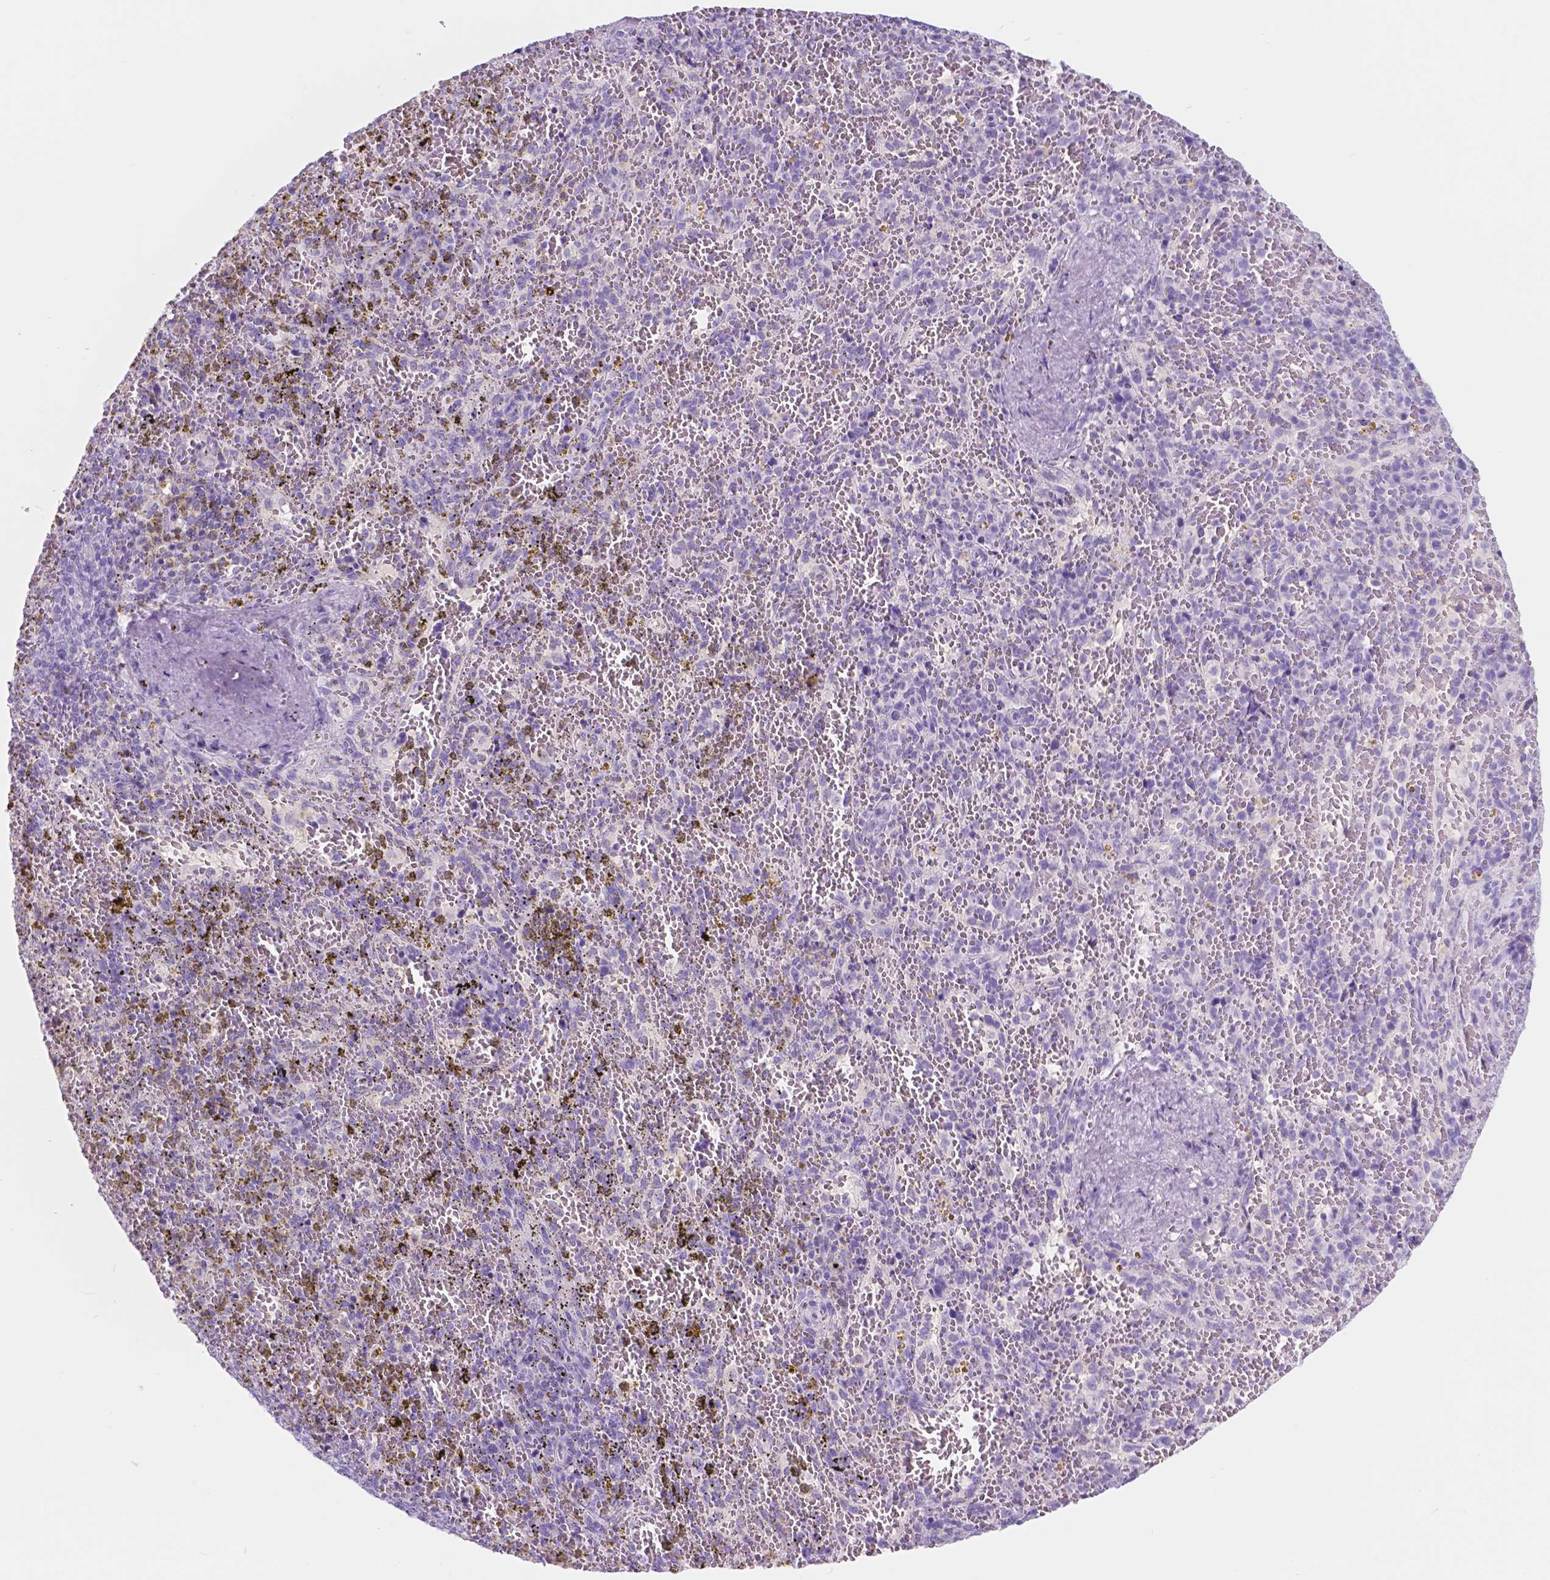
{"staining": {"intensity": "negative", "quantity": "none", "location": "none"}, "tissue": "spleen", "cell_type": "Cells in red pulp", "image_type": "normal", "snomed": [{"axis": "morphology", "description": "Normal tissue, NOS"}, {"axis": "topography", "description": "Spleen"}], "caption": "A micrograph of spleen stained for a protein exhibits no brown staining in cells in red pulp.", "gene": "CUZD1", "patient": {"sex": "female", "age": 50}}